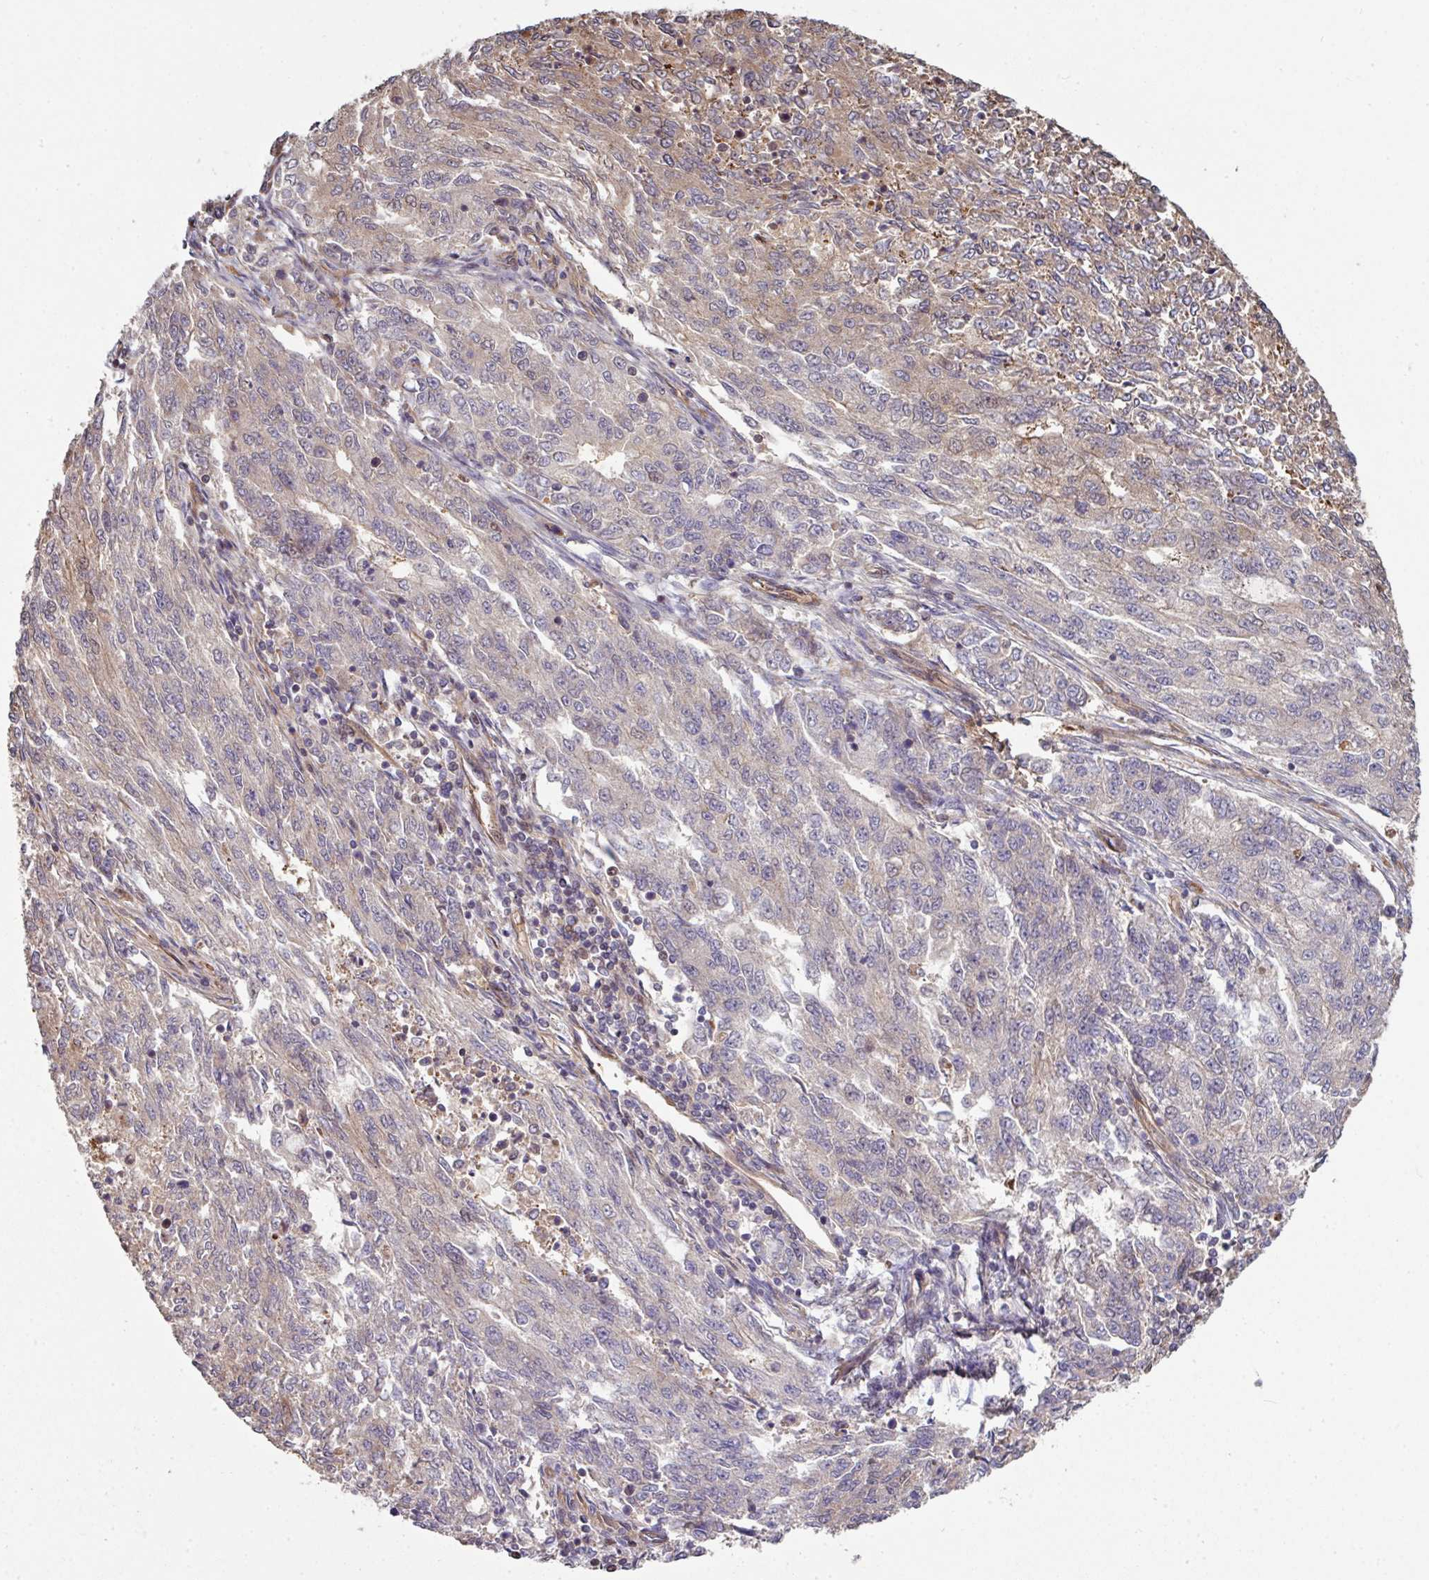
{"staining": {"intensity": "moderate", "quantity": "<25%", "location": "cytoplasmic/membranous"}, "tissue": "endometrial cancer", "cell_type": "Tumor cells", "image_type": "cancer", "snomed": [{"axis": "morphology", "description": "Adenocarcinoma, NOS"}, {"axis": "topography", "description": "Endometrium"}], "caption": "Moderate cytoplasmic/membranous positivity for a protein is appreciated in about <25% of tumor cells of endometrial cancer (adenocarcinoma) using immunohistochemistry.", "gene": "ANO9", "patient": {"sex": "female", "age": 50}}